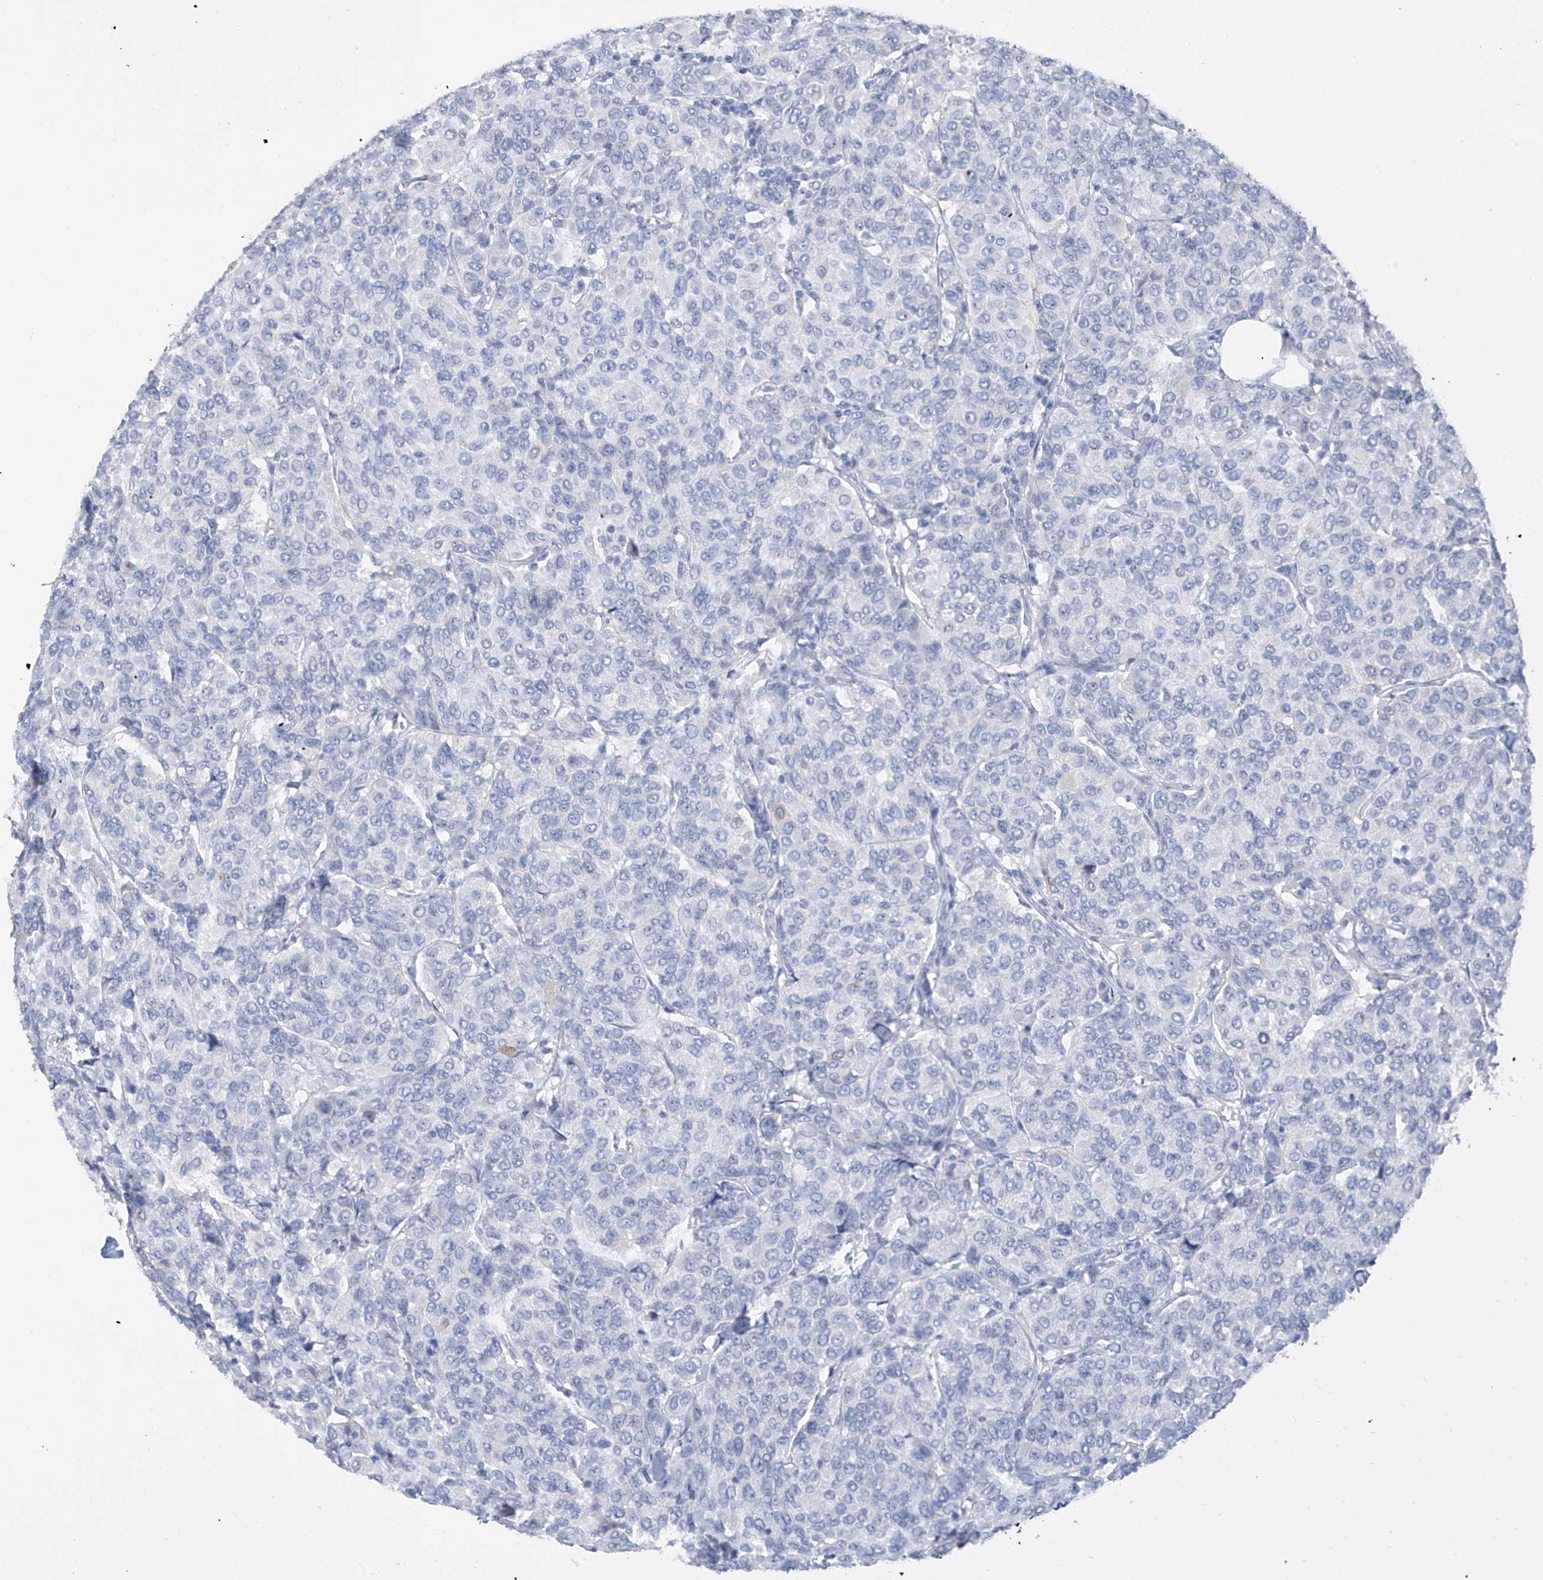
{"staining": {"intensity": "negative", "quantity": "none", "location": "none"}, "tissue": "breast cancer", "cell_type": "Tumor cells", "image_type": "cancer", "snomed": [{"axis": "morphology", "description": "Duct carcinoma"}, {"axis": "topography", "description": "Breast"}], "caption": "This is a photomicrograph of immunohistochemistry staining of breast intraductal carcinoma, which shows no expression in tumor cells.", "gene": "PAFAH1B3", "patient": {"sex": "female", "age": 55}}